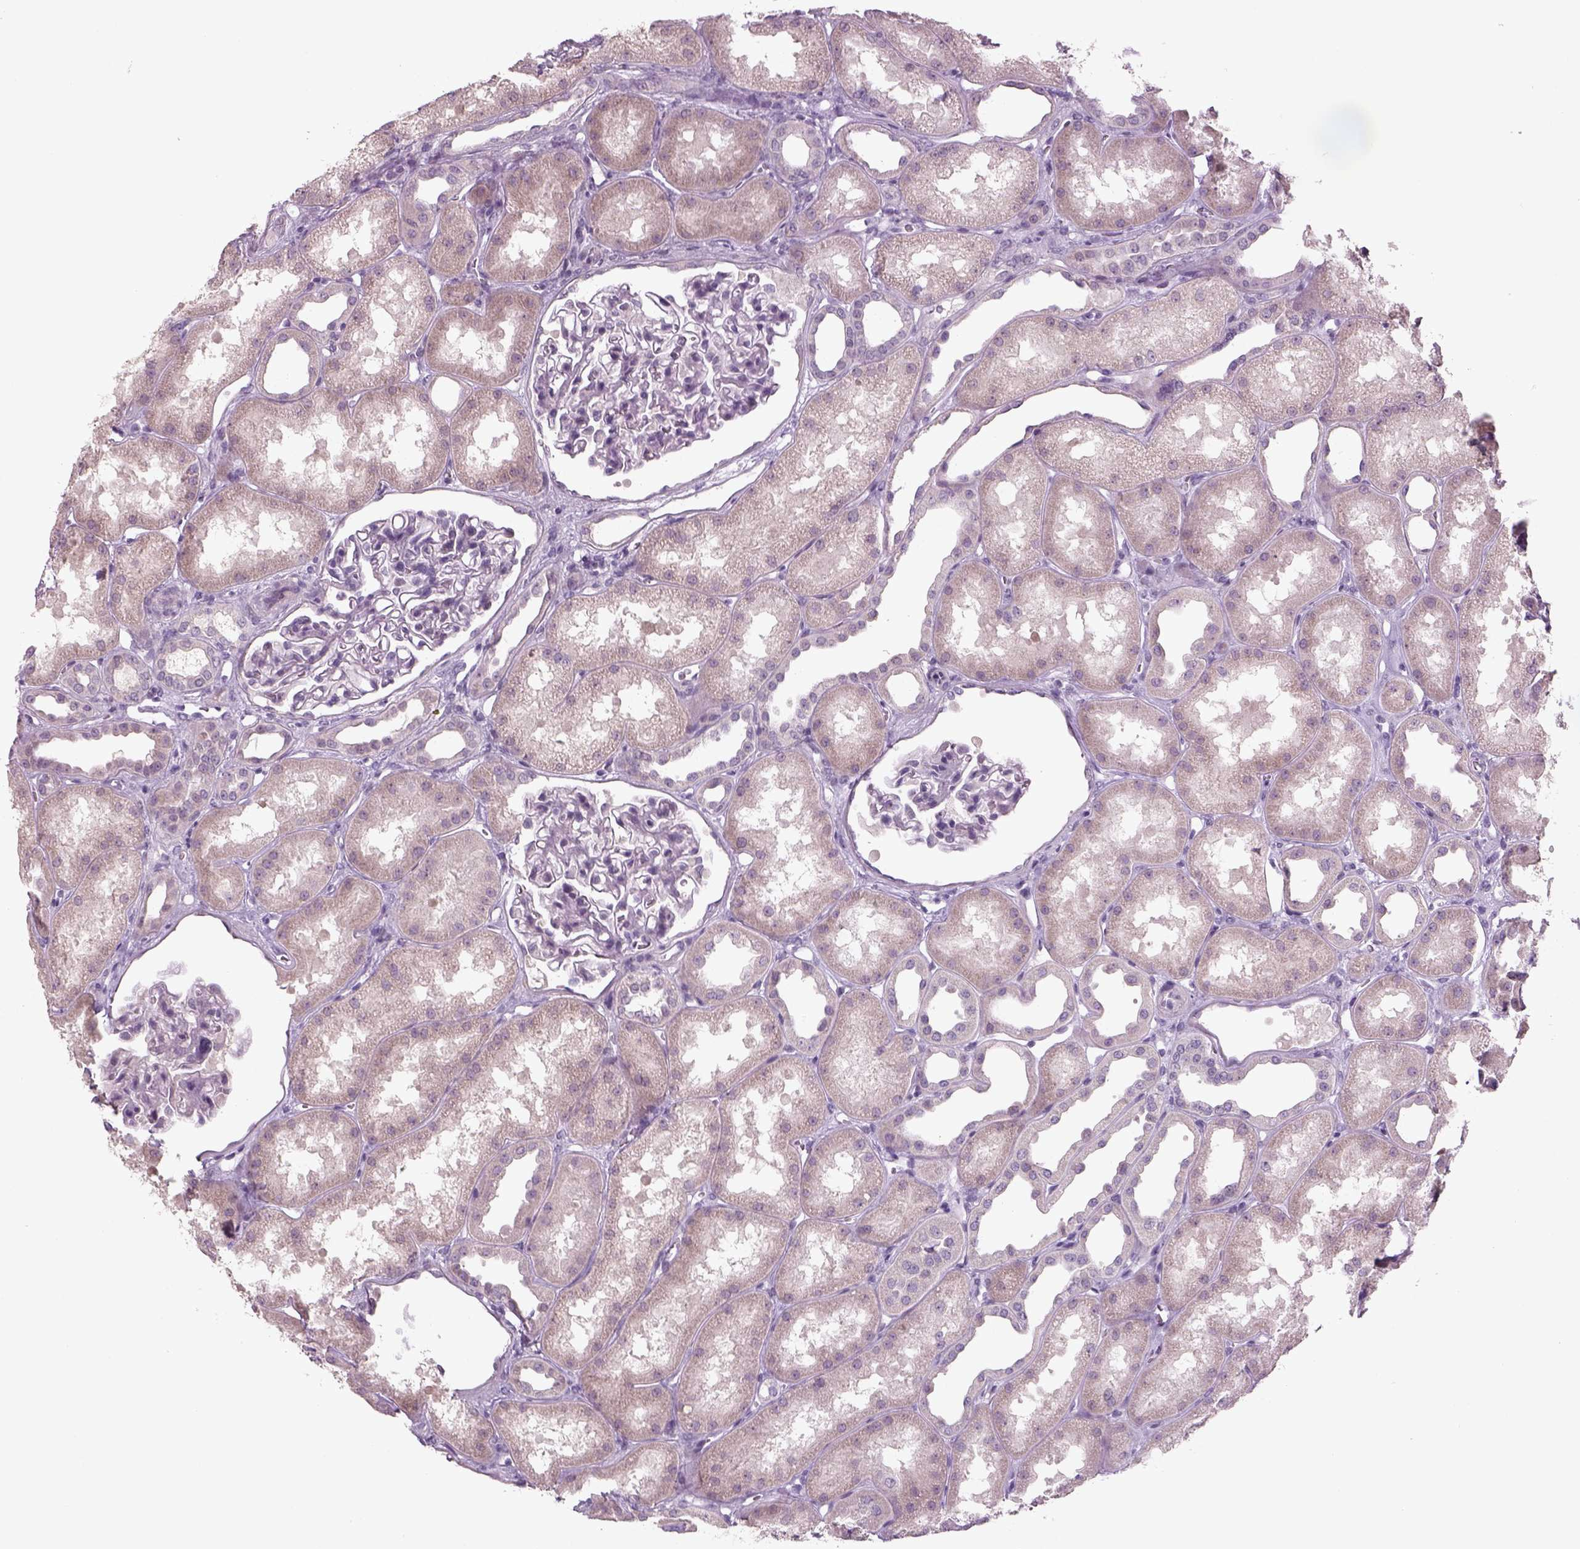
{"staining": {"intensity": "negative", "quantity": "none", "location": "none"}, "tissue": "kidney", "cell_type": "Cells in glomeruli", "image_type": "normal", "snomed": [{"axis": "morphology", "description": "Normal tissue, NOS"}, {"axis": "topography", "description": "Kidney"}], "caption": "There is no significant expression in cells in glomeruli of kidney. The staining was performed using DAB (3,3'-diaminobenzidine) to visualize the protein expression in brown, while the nuclei were stained in blue with hematoxylin (Magnification: 20x).", "gene": "PENK", "patient": {"sex": "male", "age": 61}}